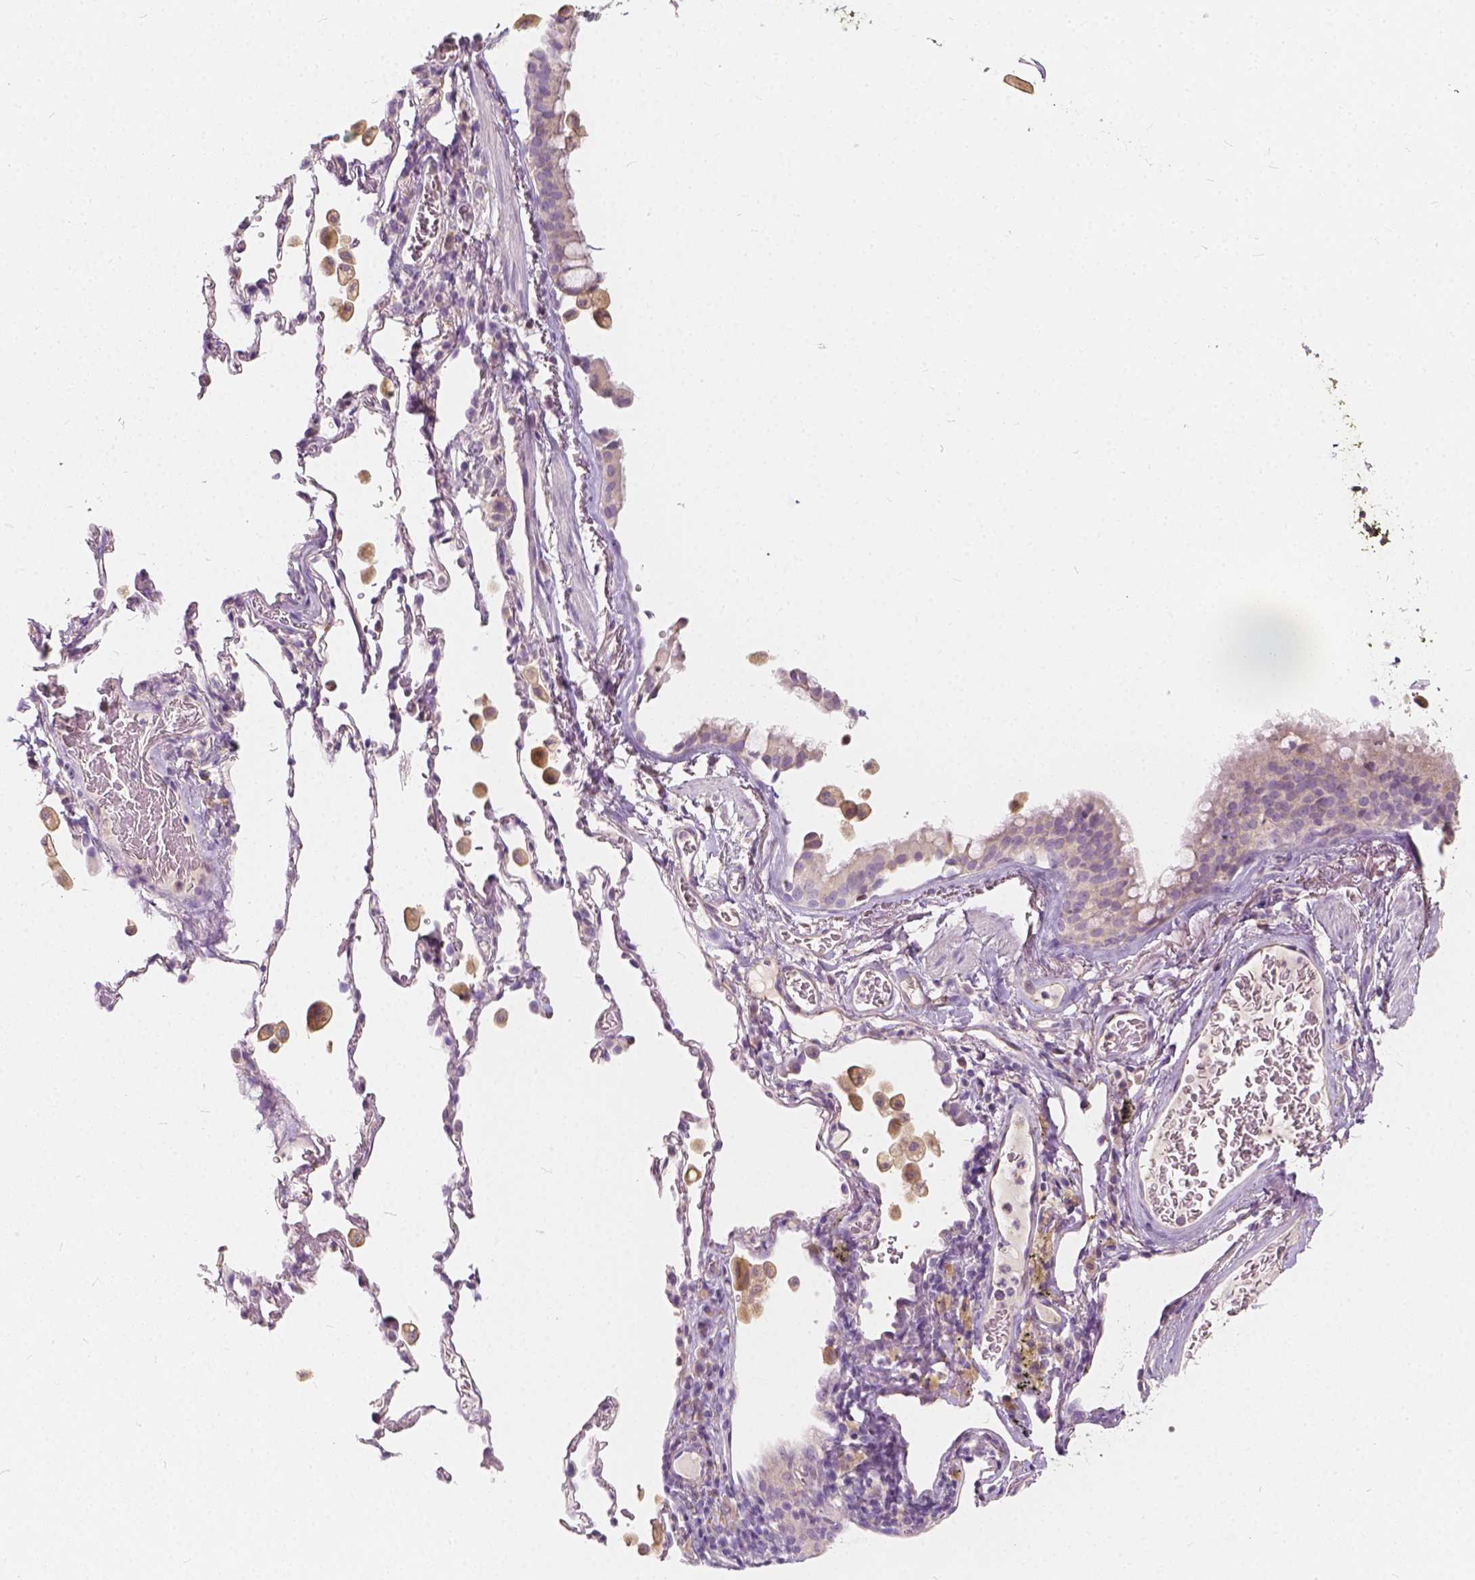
{"staining": {"intensity": "negative", "quantity": "none", "location": "none"}, "tissue": "bronchus", "cell_type": "Respiratory epithelial cells", "image_type": "normal", "snomed": [{"axis": "morphology", "description": "Normal tissue, NOS"}, {"axis": "topography", "description": "Bronchus"}, {"axis": "topography", "description": "Lung"}], "caption": "A micrograph of human bronchus is negative for staining in respiratory epithelial cells. (DAB IHC visualized using brightfield microscopy, high magnification).", "gene": "KIAA0513", "patient": {"sex": "male", "age": 54}}